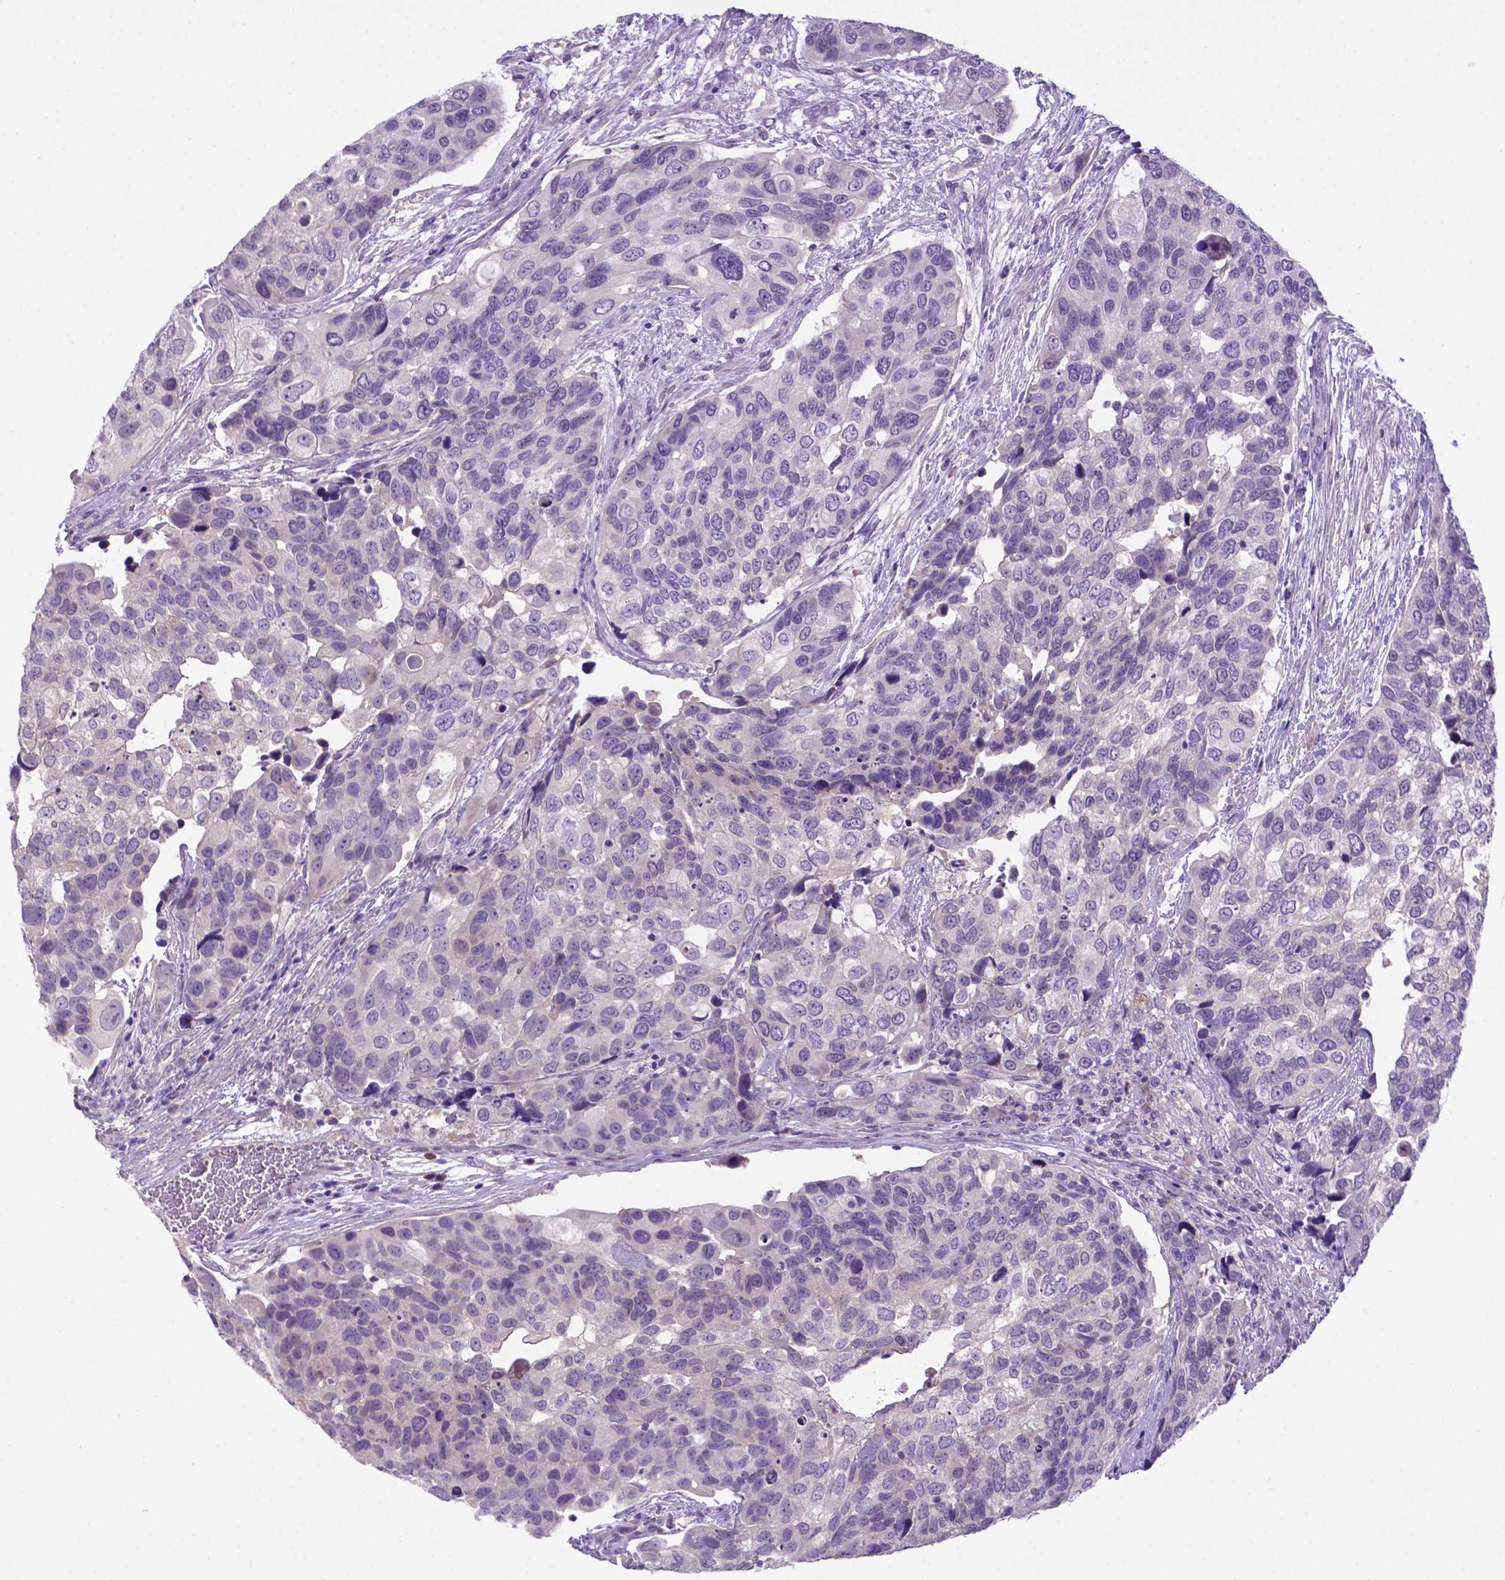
{"staining": {"intensity": "negative", "quantity": "none", "location": "none"}, "tissue": "urothelial cancer", "cell_type": "Tumor cells", "image_type": "cancer", "snomed": [{"axis": "morphology", "description": "Urothelial carcinoma, High grade"}, {"axis": "topography", "description": "Urinary bladder"}], "caption": "Immunohistochemical staining of human urothelial carcinoma (high-grade) demonstrates no significant expression in tumor cells.", "gene": "ADRA2B", "patient": {"sex": "male", "age": 60}}